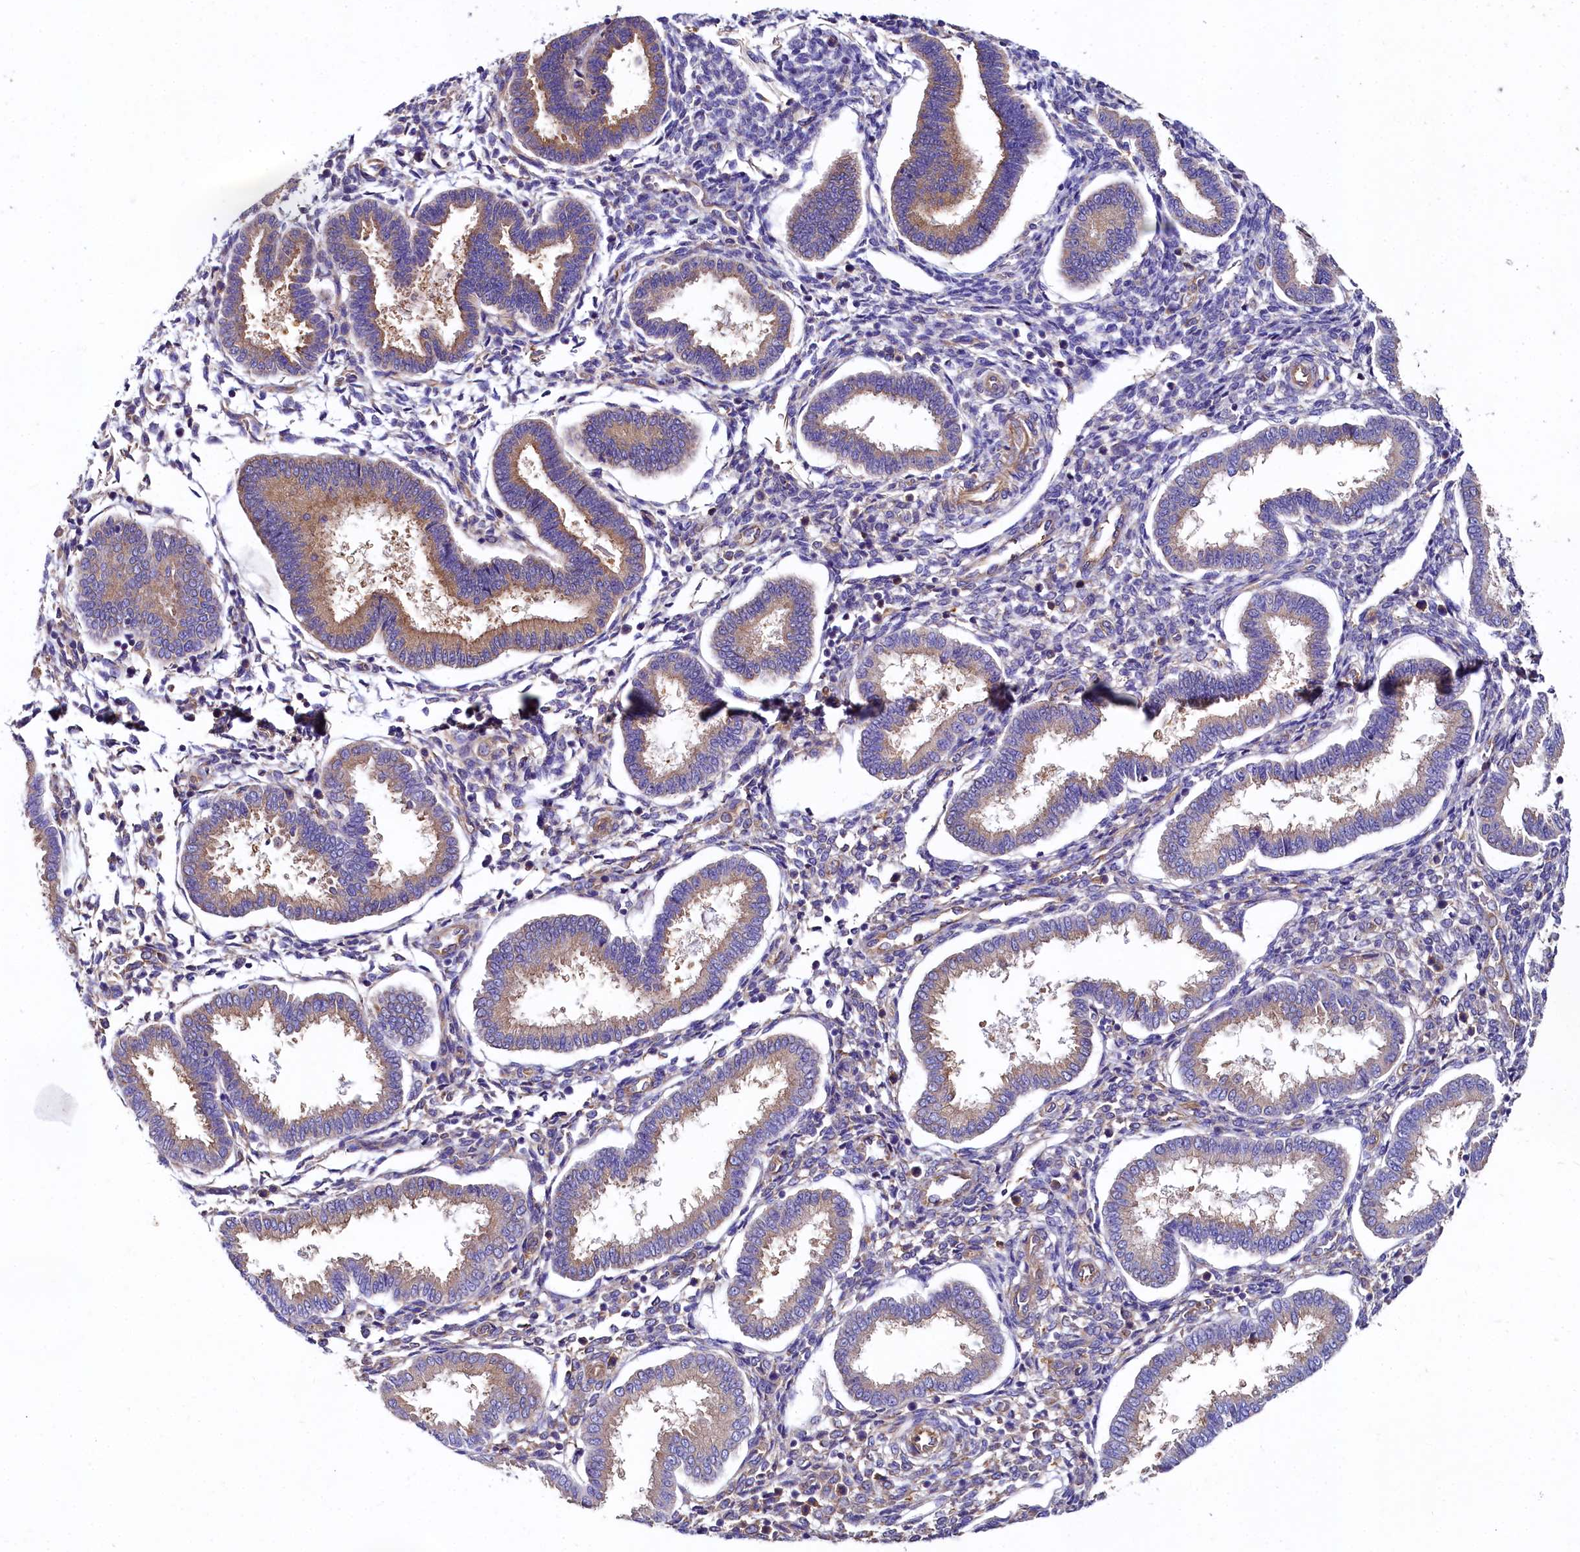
{"staining": {"intensity": "weak", "quantity": "<25%", "location": "cytoplasmic/membranous"}, "tissue": "endometrium", "cell_type": "Cells in endometrial stroma", "image_type": "normal", "snomed": [{"axis": "morphology", "description": "Normal tissue, NOS"}, {"axis": "topography", "description": "Endometrium"}], "caption": "Immunohistochemical staining of unremarkable endometrium exhibits no significant expression in cells in endometrial stroma.", "gene": "QARS1", "patient": {"sex": "female", "age": 24}}